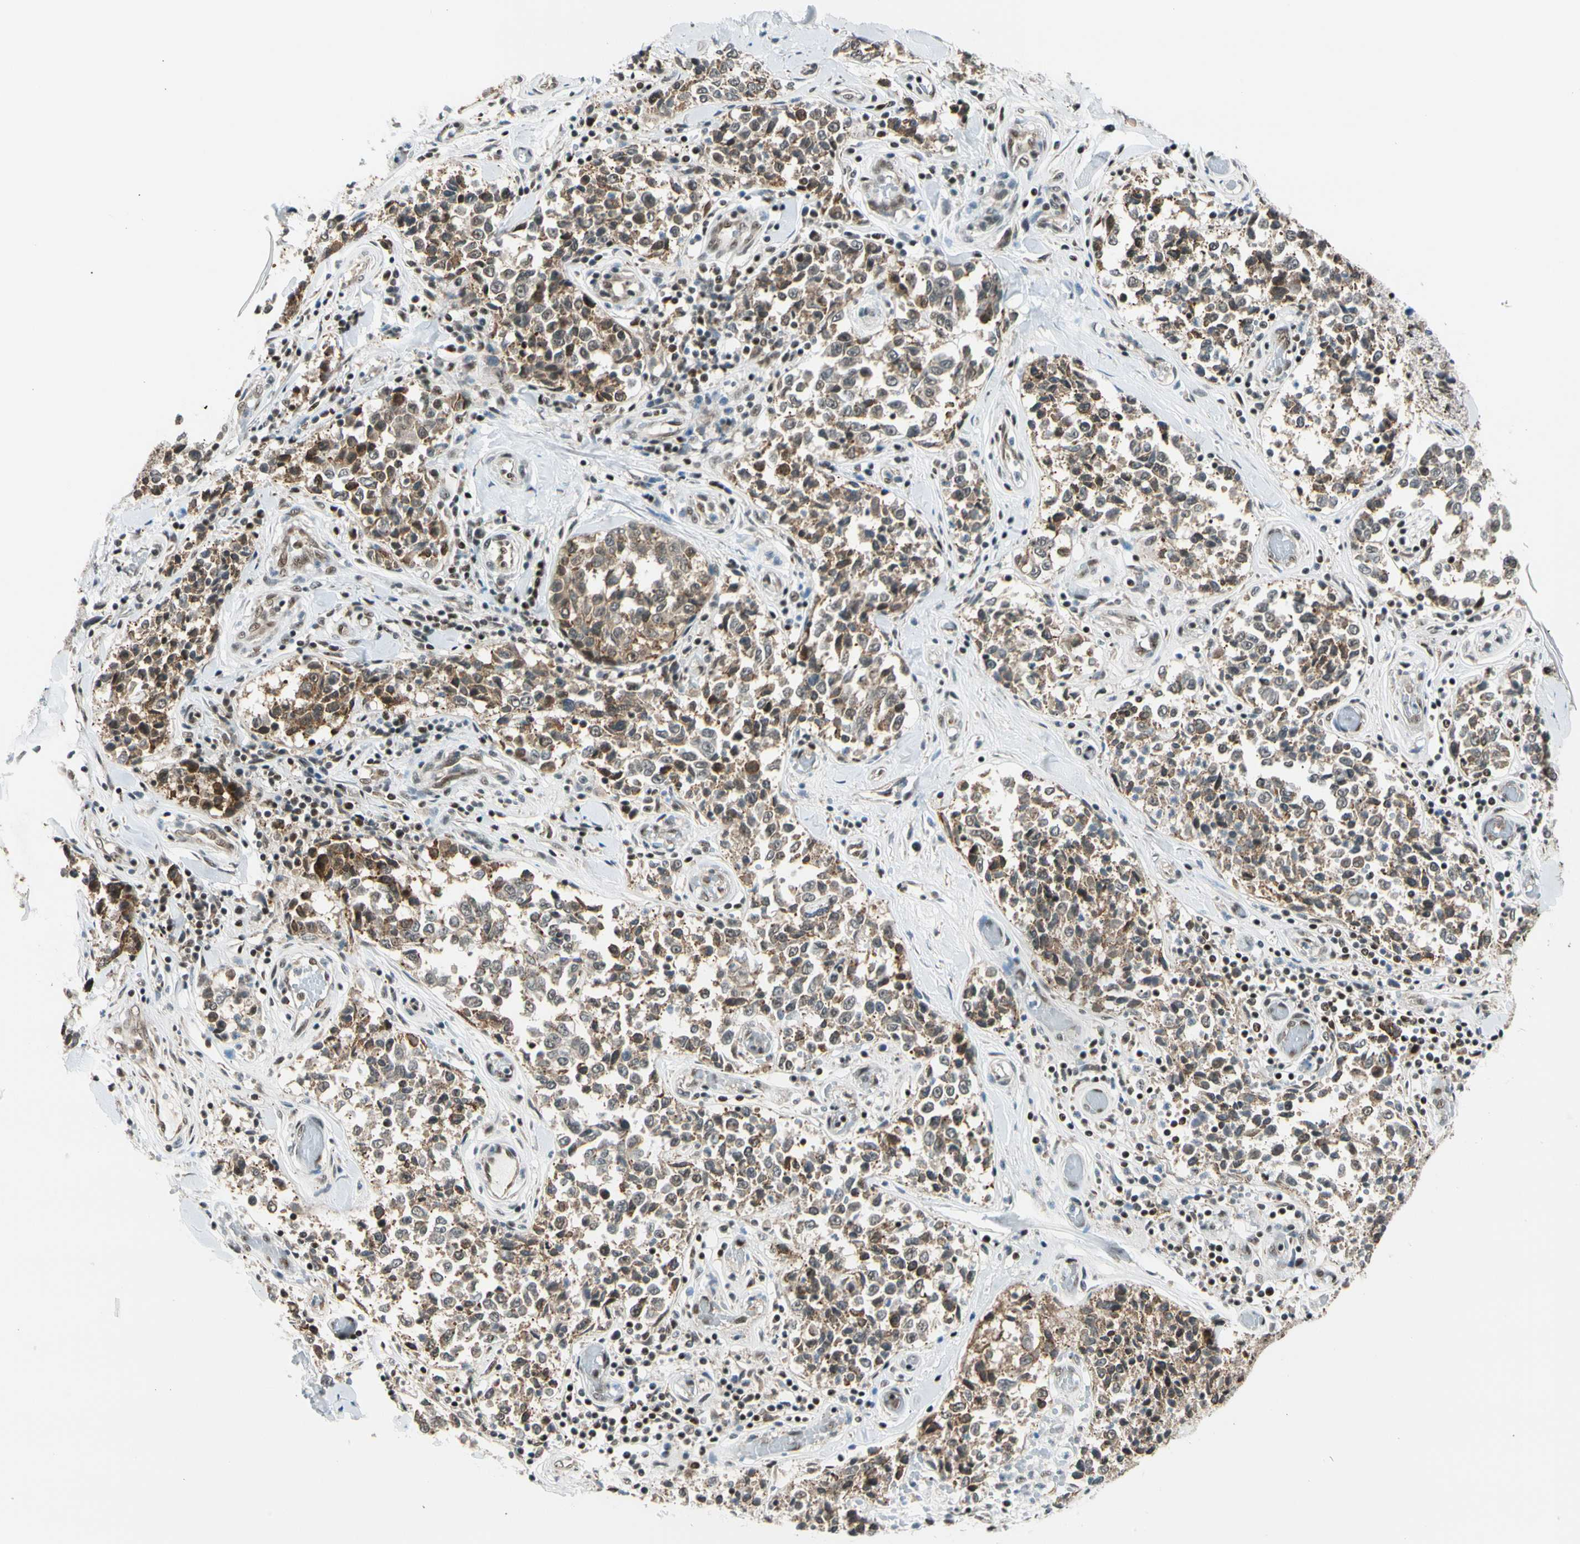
{"staining": {"intensity": "moderate", "quantity": ">75%", "location": "cytoplasmic/membranous,nuclear"}, "tissue": "melanoma", "cell_type": "Tumor cells", "image_type": "cancer", "snomed": [{"axis": "morphology", "description": "Malignant melanoma, NOS"}, {"axis": "topography", "description": "Skin"}], "caption": "Malignant melanoma was stained to show a protein in brown. There is medium levels of moderate cytoplasmic/membranous and nuclear expression in approximately >75% of tumor cells.", "gene": "DAXX", "patient": {"sex": "female", "age": 64}}